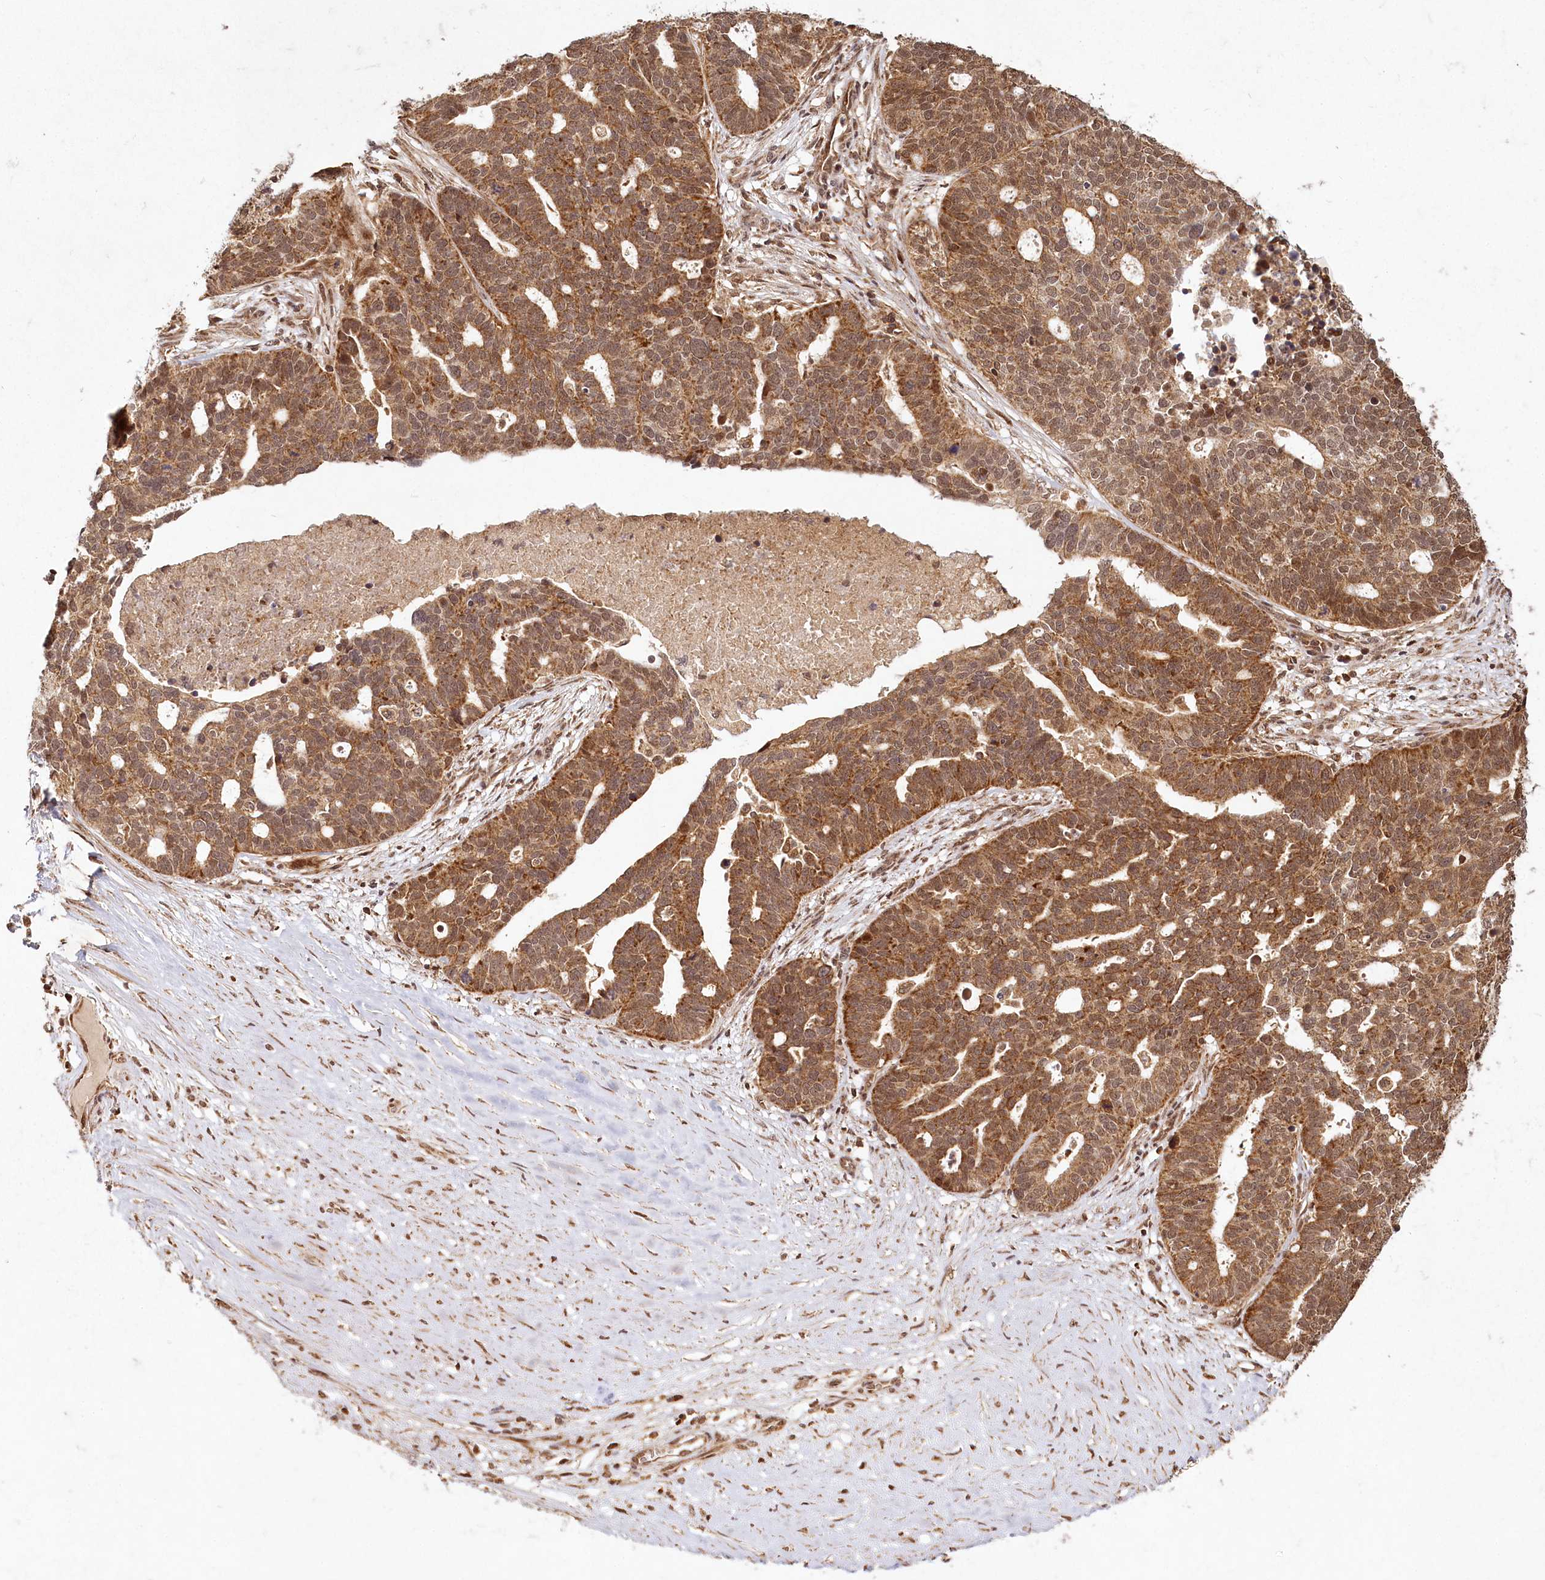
{"staining": {"intensity": "moderate", "quantity": ">75%", "location": "cytoplasmic/membranous,nuclear"}, "tissue": "ovarian cancer", "cell_type": "Tumor cells", "image_type": "cancer", "snomed": [{"axis": "morphology", "description": "Cystadenocarcinoma, serous, NOS"}, {"axis": "topography", "description": "Ovary"}], "caption": "Immunohistochemistry (IHC) (DAB) staining of human ovarian cancer (serous cystadenocarcinoma) exhibits moderate cytoplasmic/membranous and nuclear protein expression in approximately >75% of tumor cells.", "gene": "MICU1", "patient": {"sex": "female", "age": 59}}